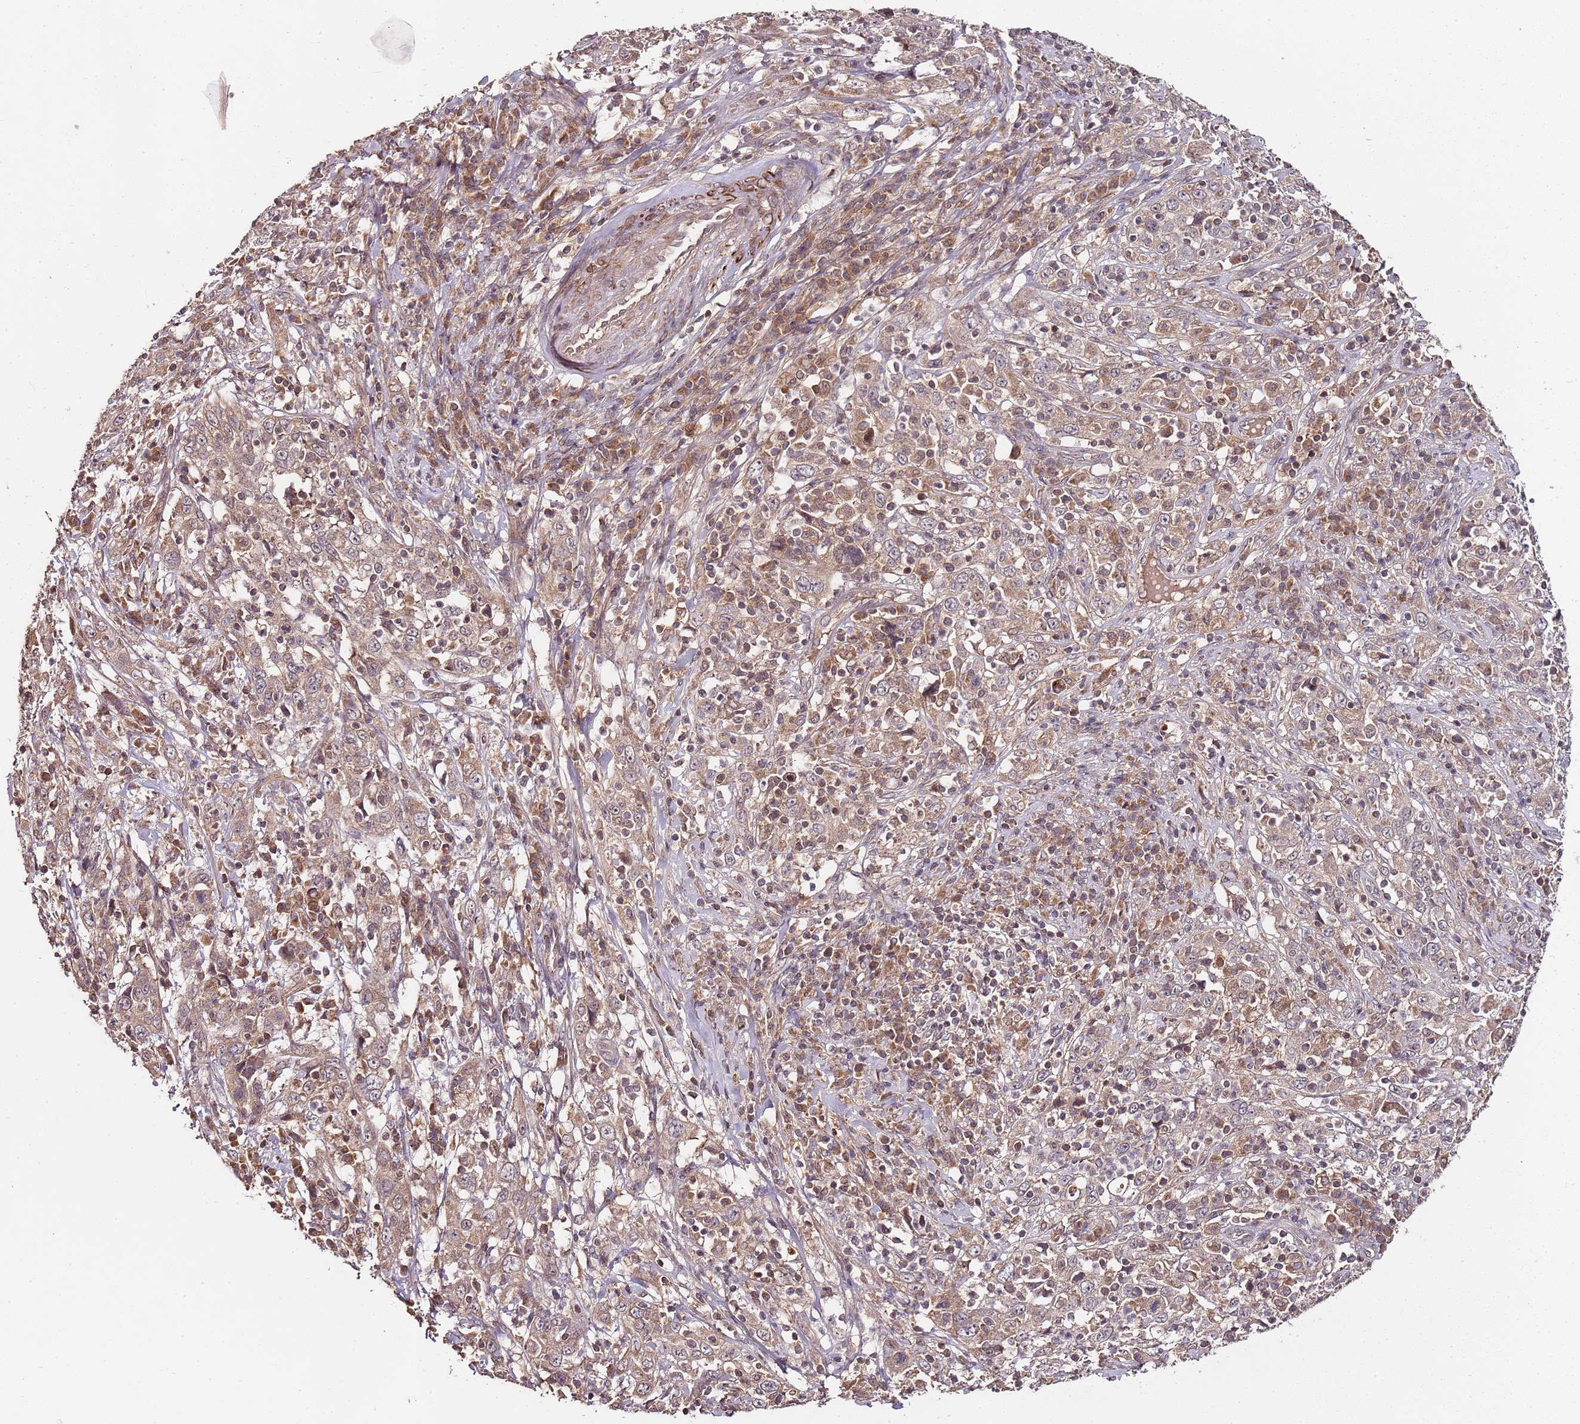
{"staining": {"intensity": "moderate", "quantity": ">75%", "location": "cytoplasmic/membranous"}, "tissue": "cervical cancer", "cell_type": "Tumor cells", "image_type": "cancer", "snomed": [{"axis": "morphology", "description": "Squamous cell carcinoma, NOS"}, {"axis": "topography", "description": "Cervix"}], "caption": "A photomicrograph showing moderate cytoplasmic/membranous expression in approximately >75% of tumor cells in cervical cancer (squamous cell carcinoma), as visualized by brown immunohistochemical staining.", "gene": "LIN37", "patient": {"sex": "female", "age": 46}}